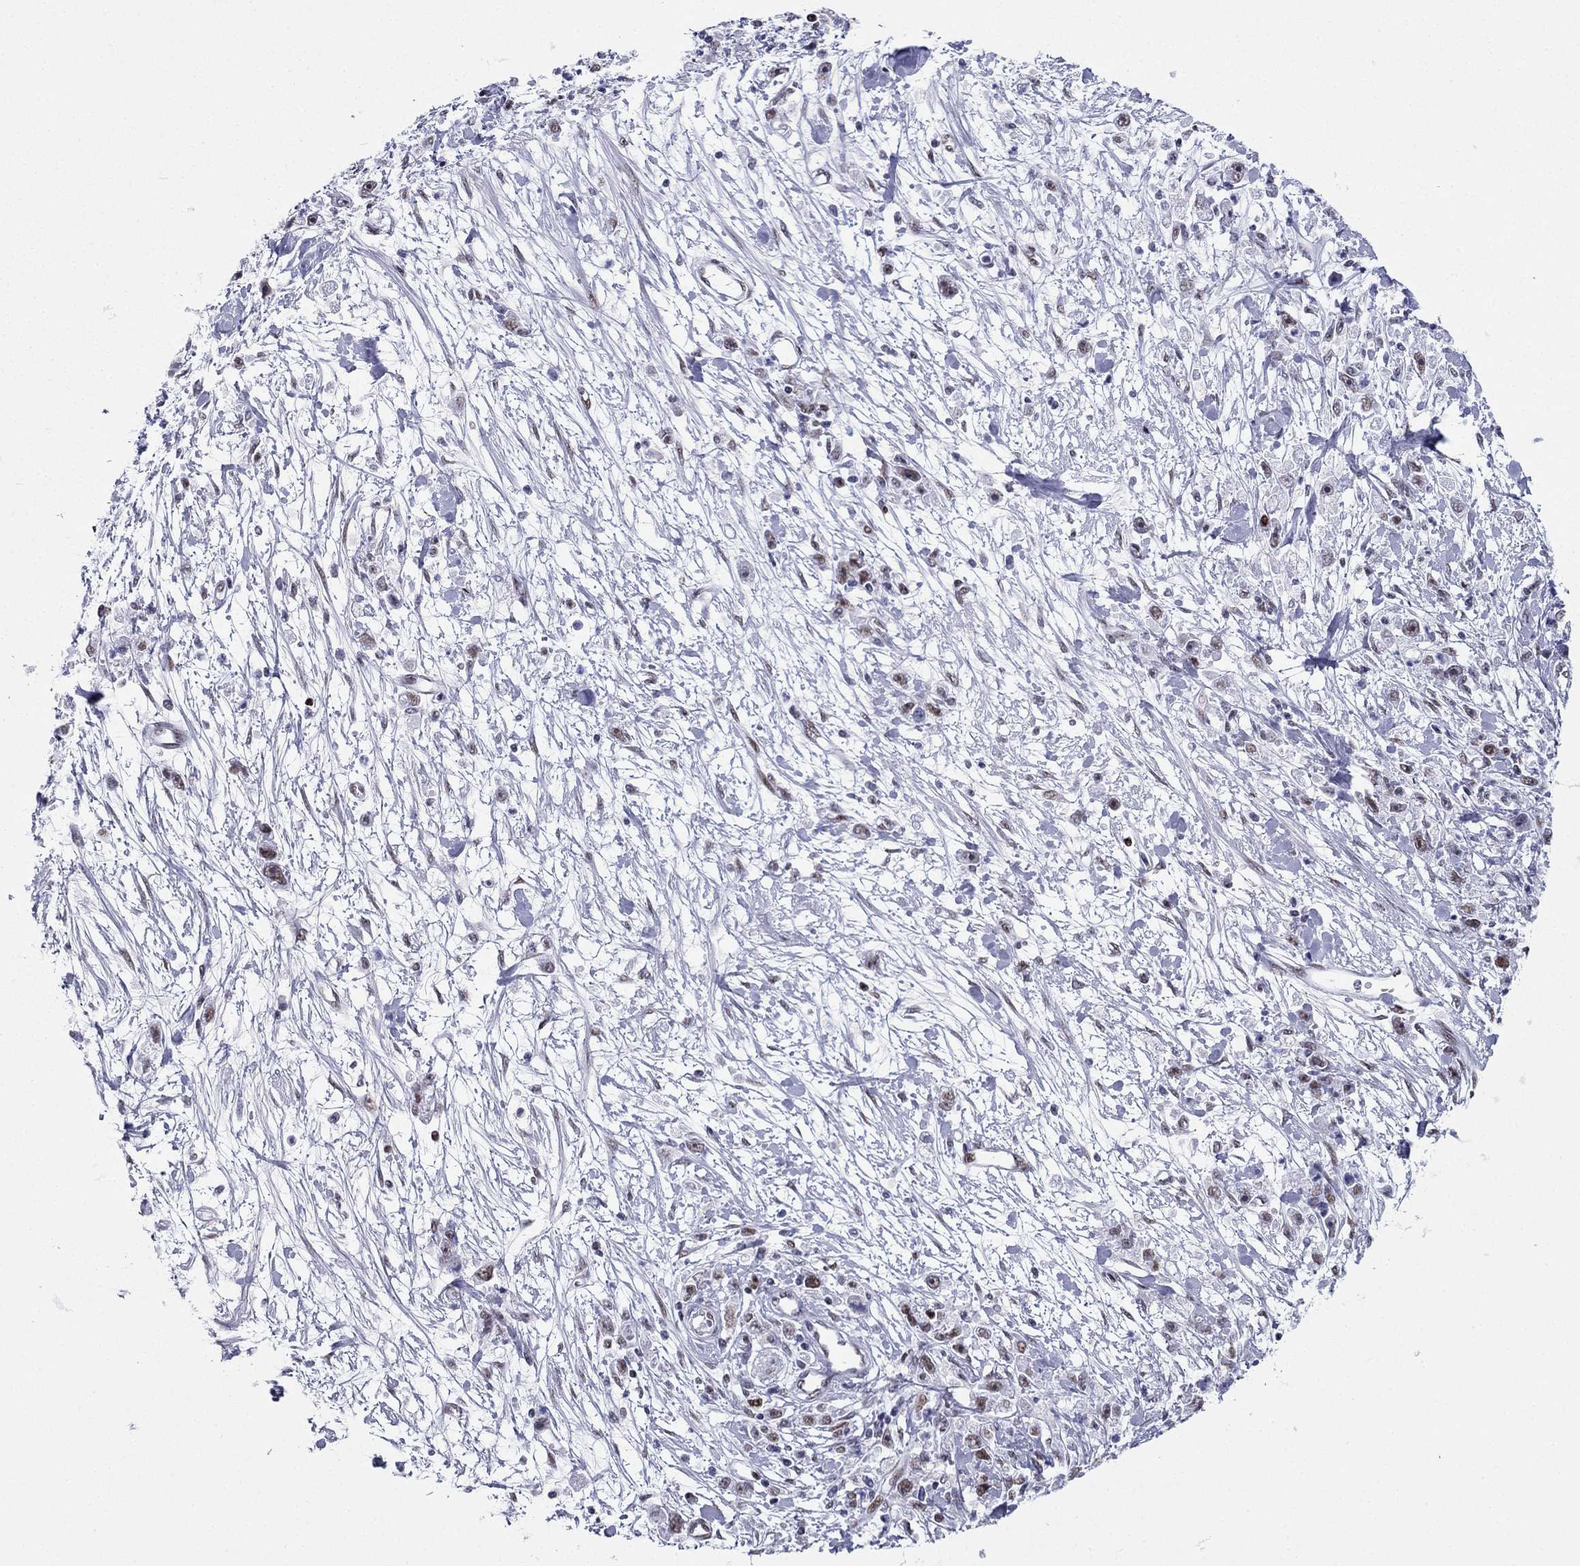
{"staining": {"intensity": "moderate", "quantity": "<25%", "location": "nuclear"}, "tissue": "stomach cancer", "cell_type": "Tumor cells", "image_type": "cancer", "snomed": [{"axis": "morphology", "description": "Adenocarcinoma, NOS"}, {"axis": "topography", "description": "Stomach"}], "caption": "Protein analysis of stomach cancer tissue shows moderate nuclear staining in approximately <25% of tumor cells.", "gene": "PPM1G", "patient": {"sex": "female", "age": 59}}